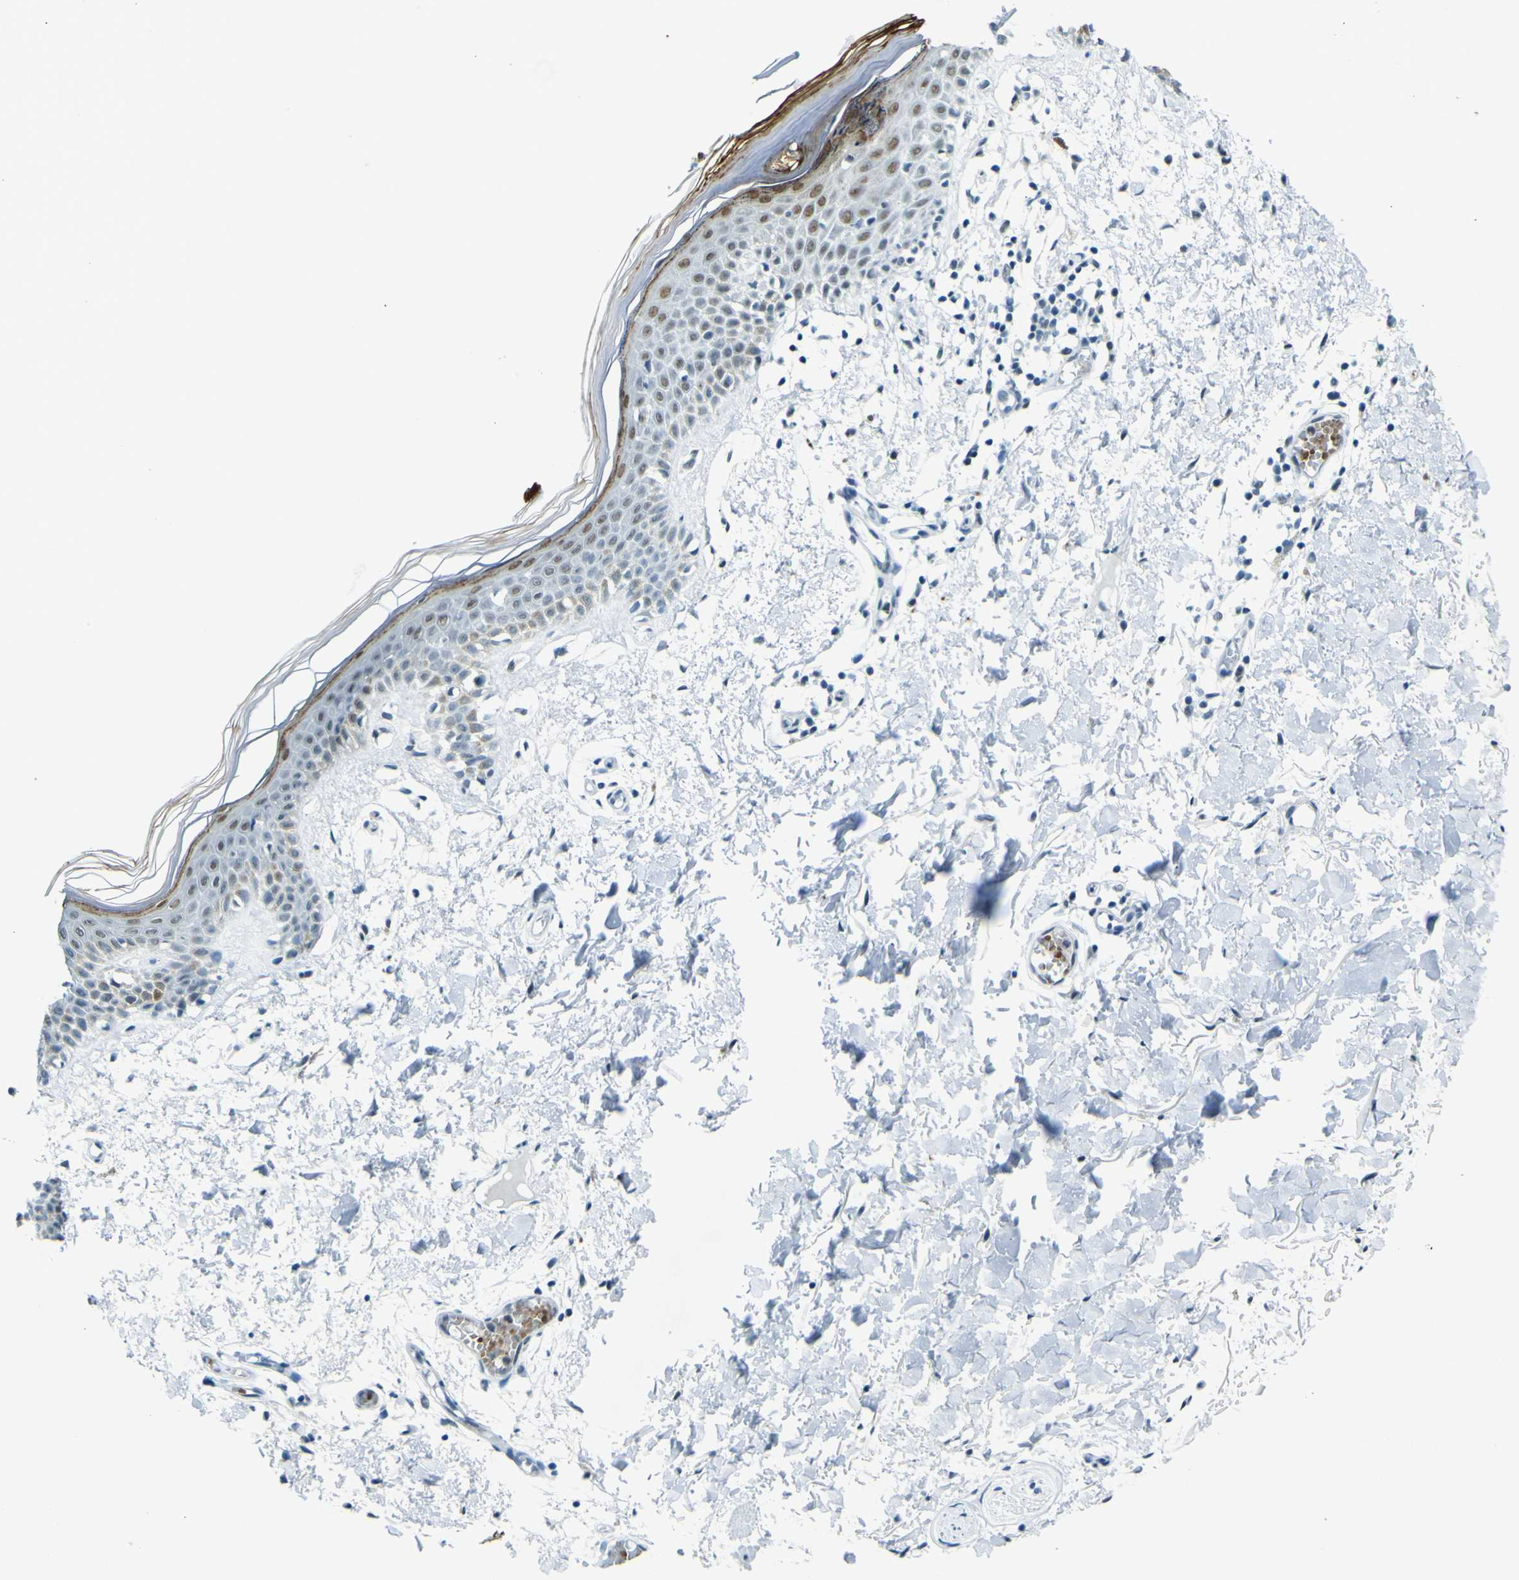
{"staining": {"intensity": "negative", "quantity": "none", "location": "none"}, "tissue": "skin", "cell_type": "Fibroblasts", "image_type": "normal", "snomed": [{"axis": "morphology", "description": "Normal tissue, NOS"}, {"axis": "topography", "description": "Skin"}], "caption": "This is a micrograph of IHC staining of benign skin, which shows no staining in fibroblasts. Nuclei are stained in blue.", "gene": "CEBPG", "patient": {"sex": "male", "age": 53}}